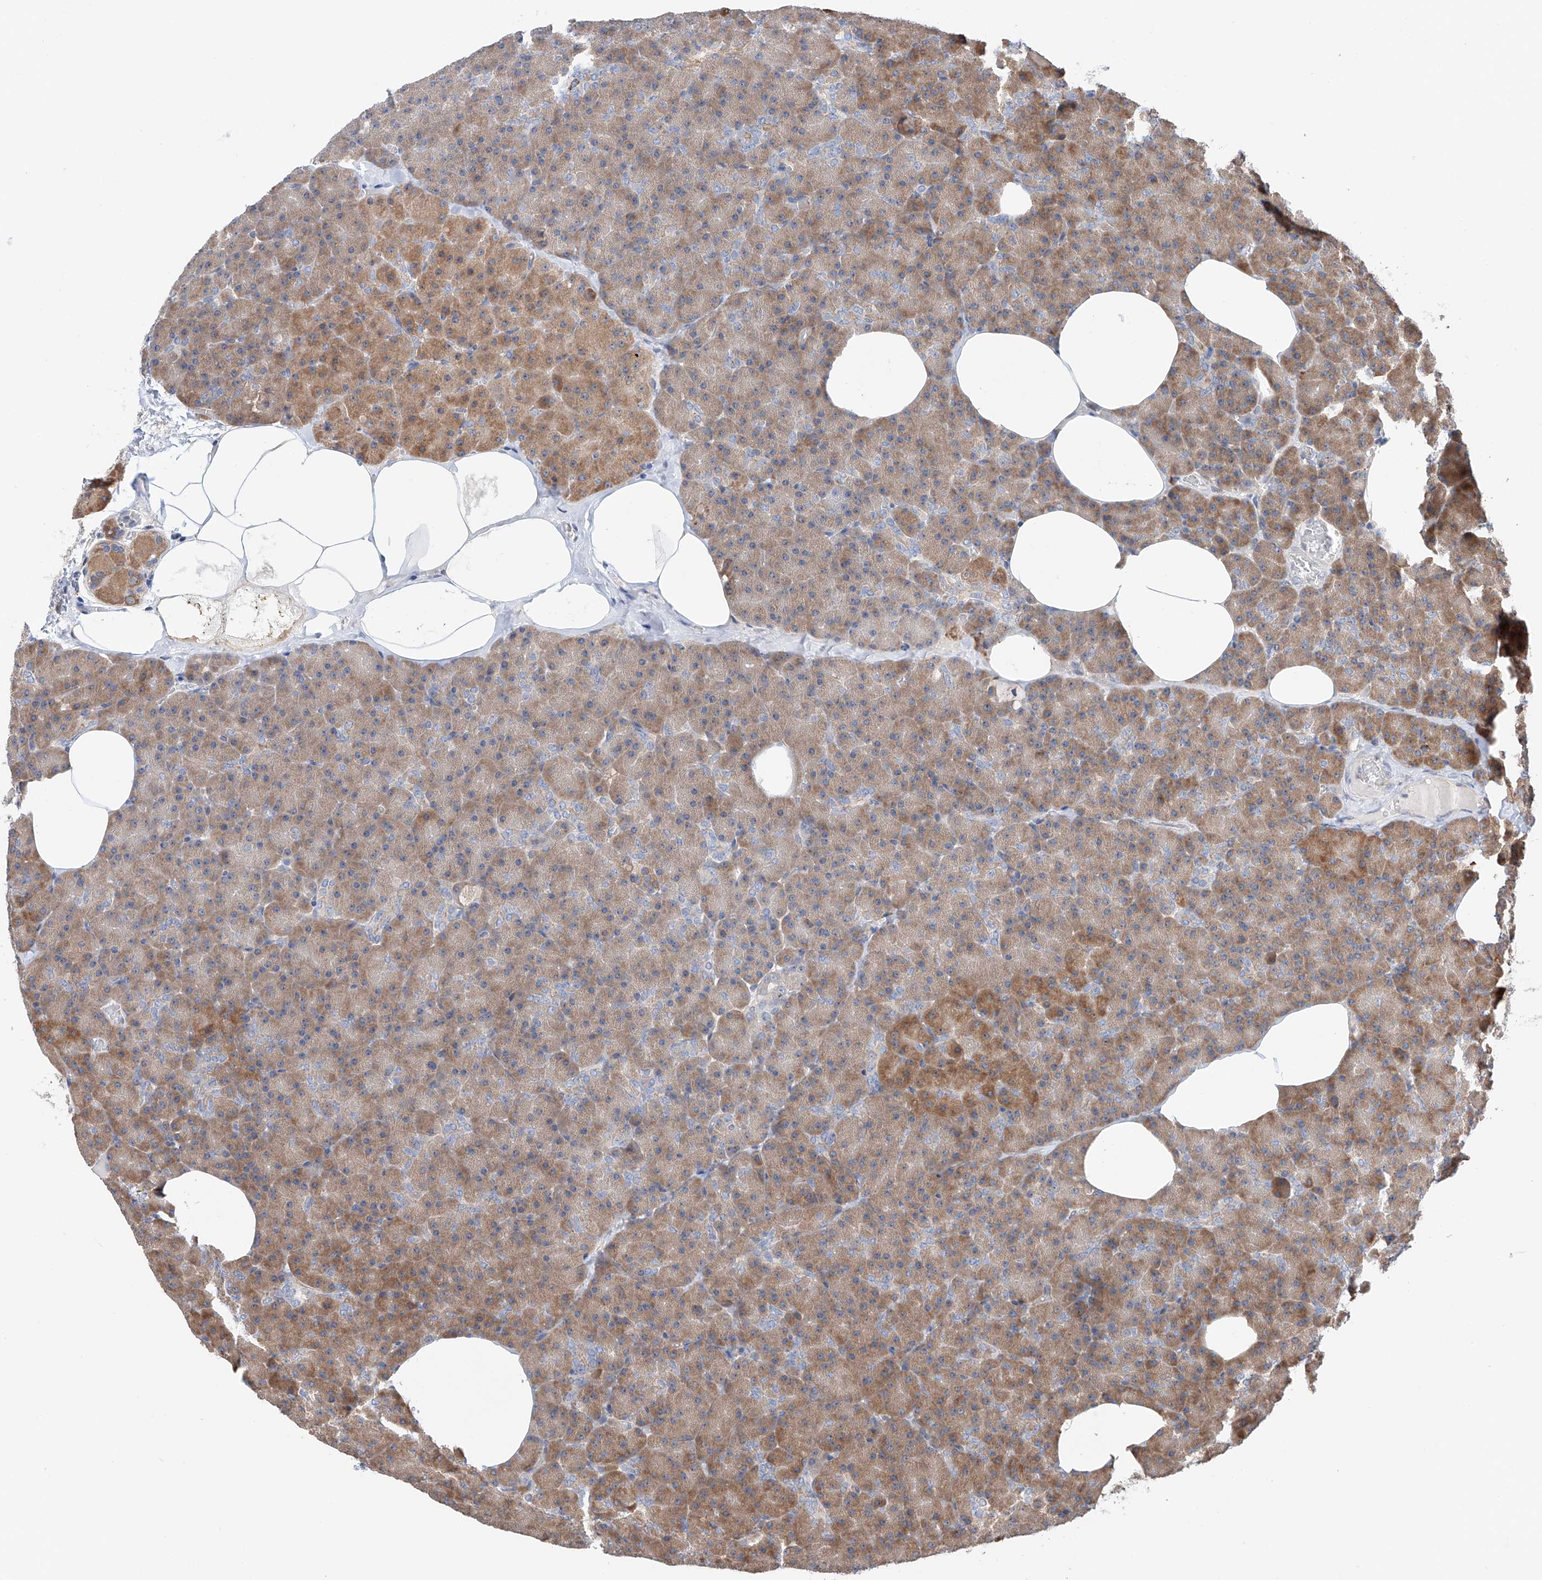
{"staining": {"intensity": "moderate", "quantity": "25%-75%", "location": "cytoplasmic/membranous"}, "tissue": "pancreas", "cell_type": "Exocrine glandular cells", "image_type": "normal", "snomed": [{"axis": "morphology", "description": "Normal tissue, NOS"}, {"axis": "morphology", "description": "Carcinoid, malignant, NOS"}, {"axis": "topography", "description": "Pancreas"}], "caption": "Protein analysis of unremarkable pancreas displays moderate cytoplasmic/membranous positivity in approximately 25%-75% of exocrine glandular cells. The protein of interest is shown in brown color, while the nuclei are stained blue.", "gene": "DNAH8", "patient": {"sex": "female", "age": 35}}